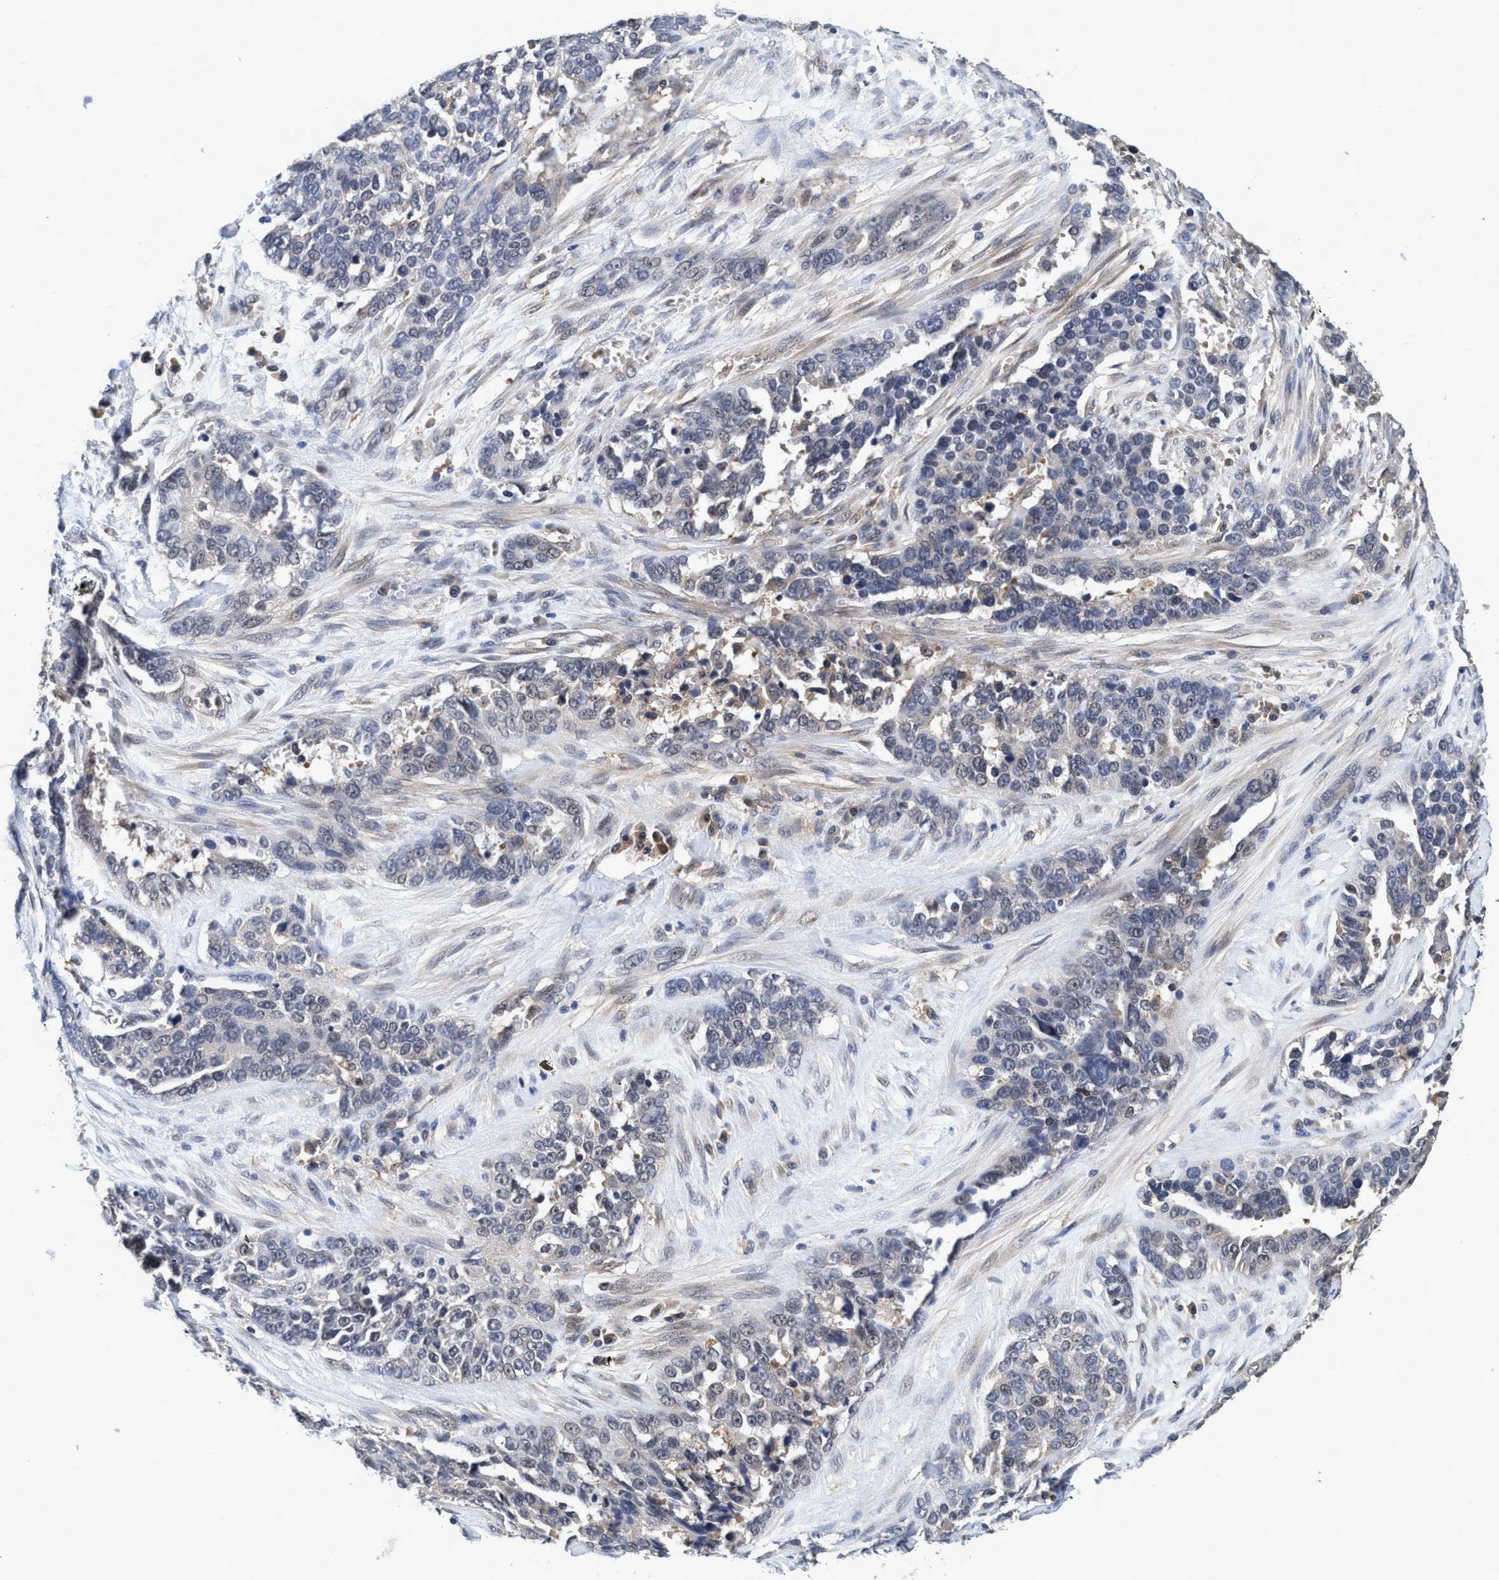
{"staining": {"intensity": "negative", "quantity": "none", "location": "none"}, "tissue": "ovarian cancer", "cell_type": "Tumor cells", "image_type": "cancer", "snomed": [{"axis": "morphology", "description": "Cystadenocarcinoma, serous, NOS"}, {"axis": "topography", "description": "Ovary"}], "caption": "Tumor cells show no significant positivity in ovarian serous cystadenocarcinoma.", "gene": "PSMD12", "patient": {"sex": "female", "age": 44}}